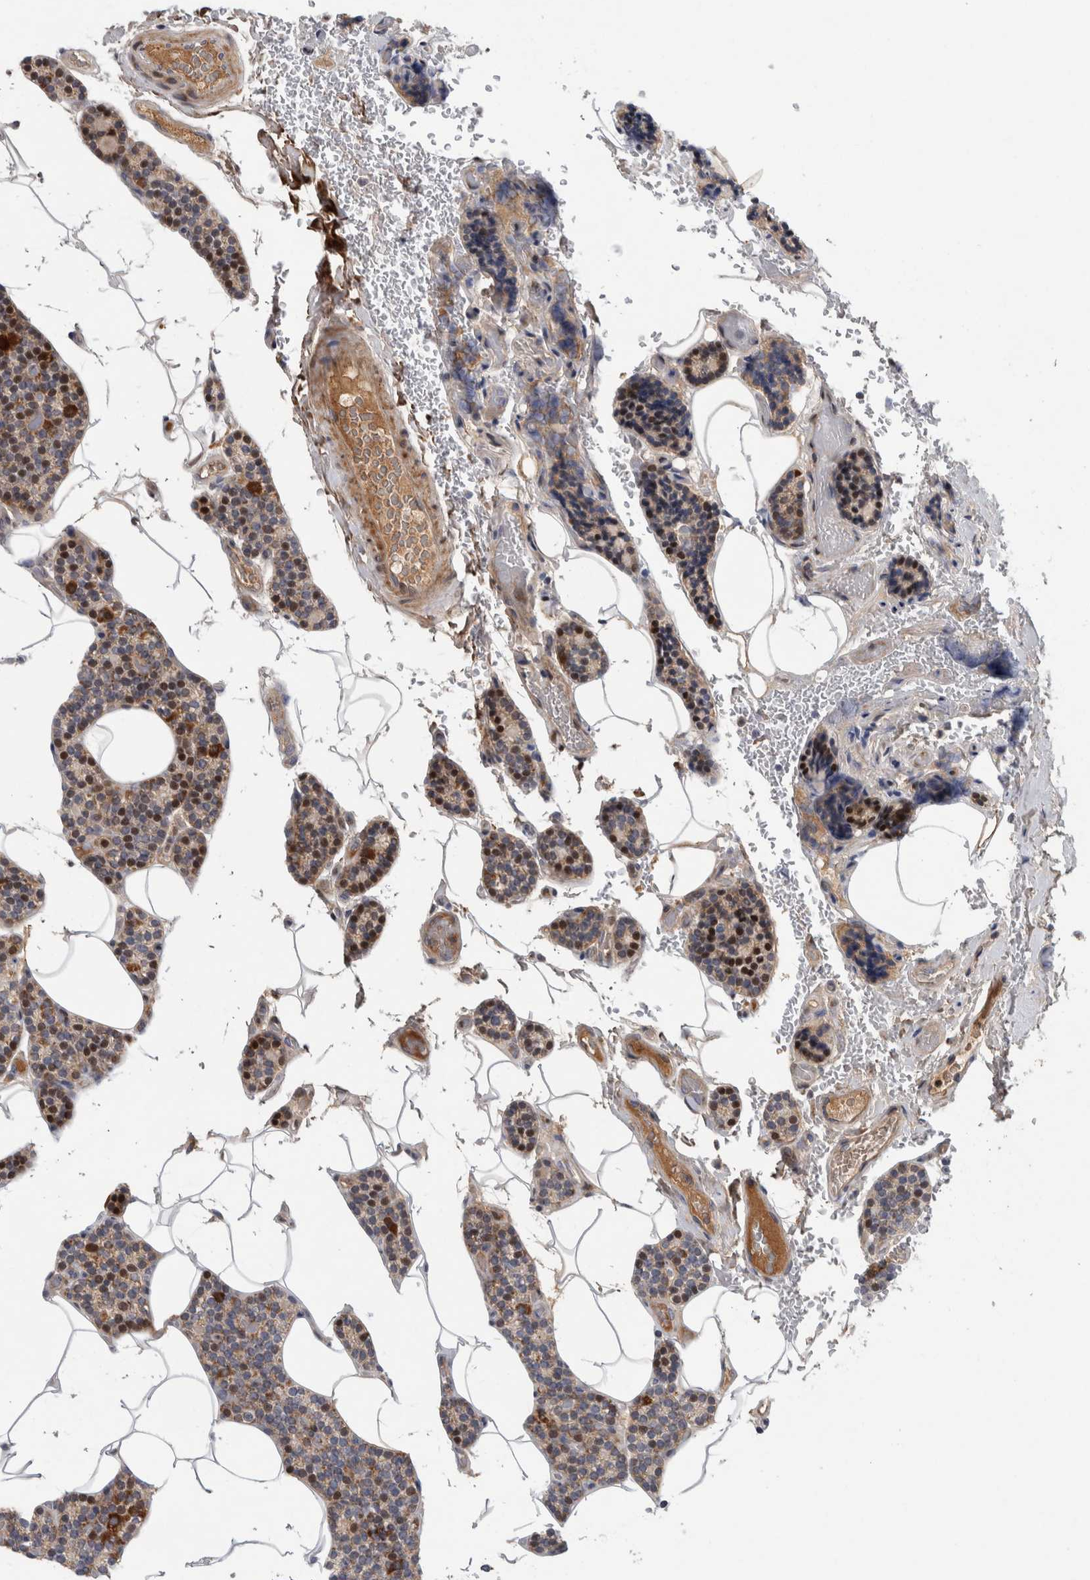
{"staining": {"intensity": "strong", "quantity": ">75%", "location": "cytoplasmic/membranous"}, "tissue": "parathyroid gland", "cell_type": "Glandular cells", "image_type": "normal", "snomed": [{"axis": "morphology", "description": "Normal tissue, NOS"}, {"axis": "topography", "description": "Parathyroid gland"}], "caption": "Benign parathyroid gland exhibits strong cytoplasmic/membranous positivity in about >75% of glandular cells, visualized by immunohistochemistry.", "gene": "RBM48", "patient": {"sex": "male", "age": 52}}